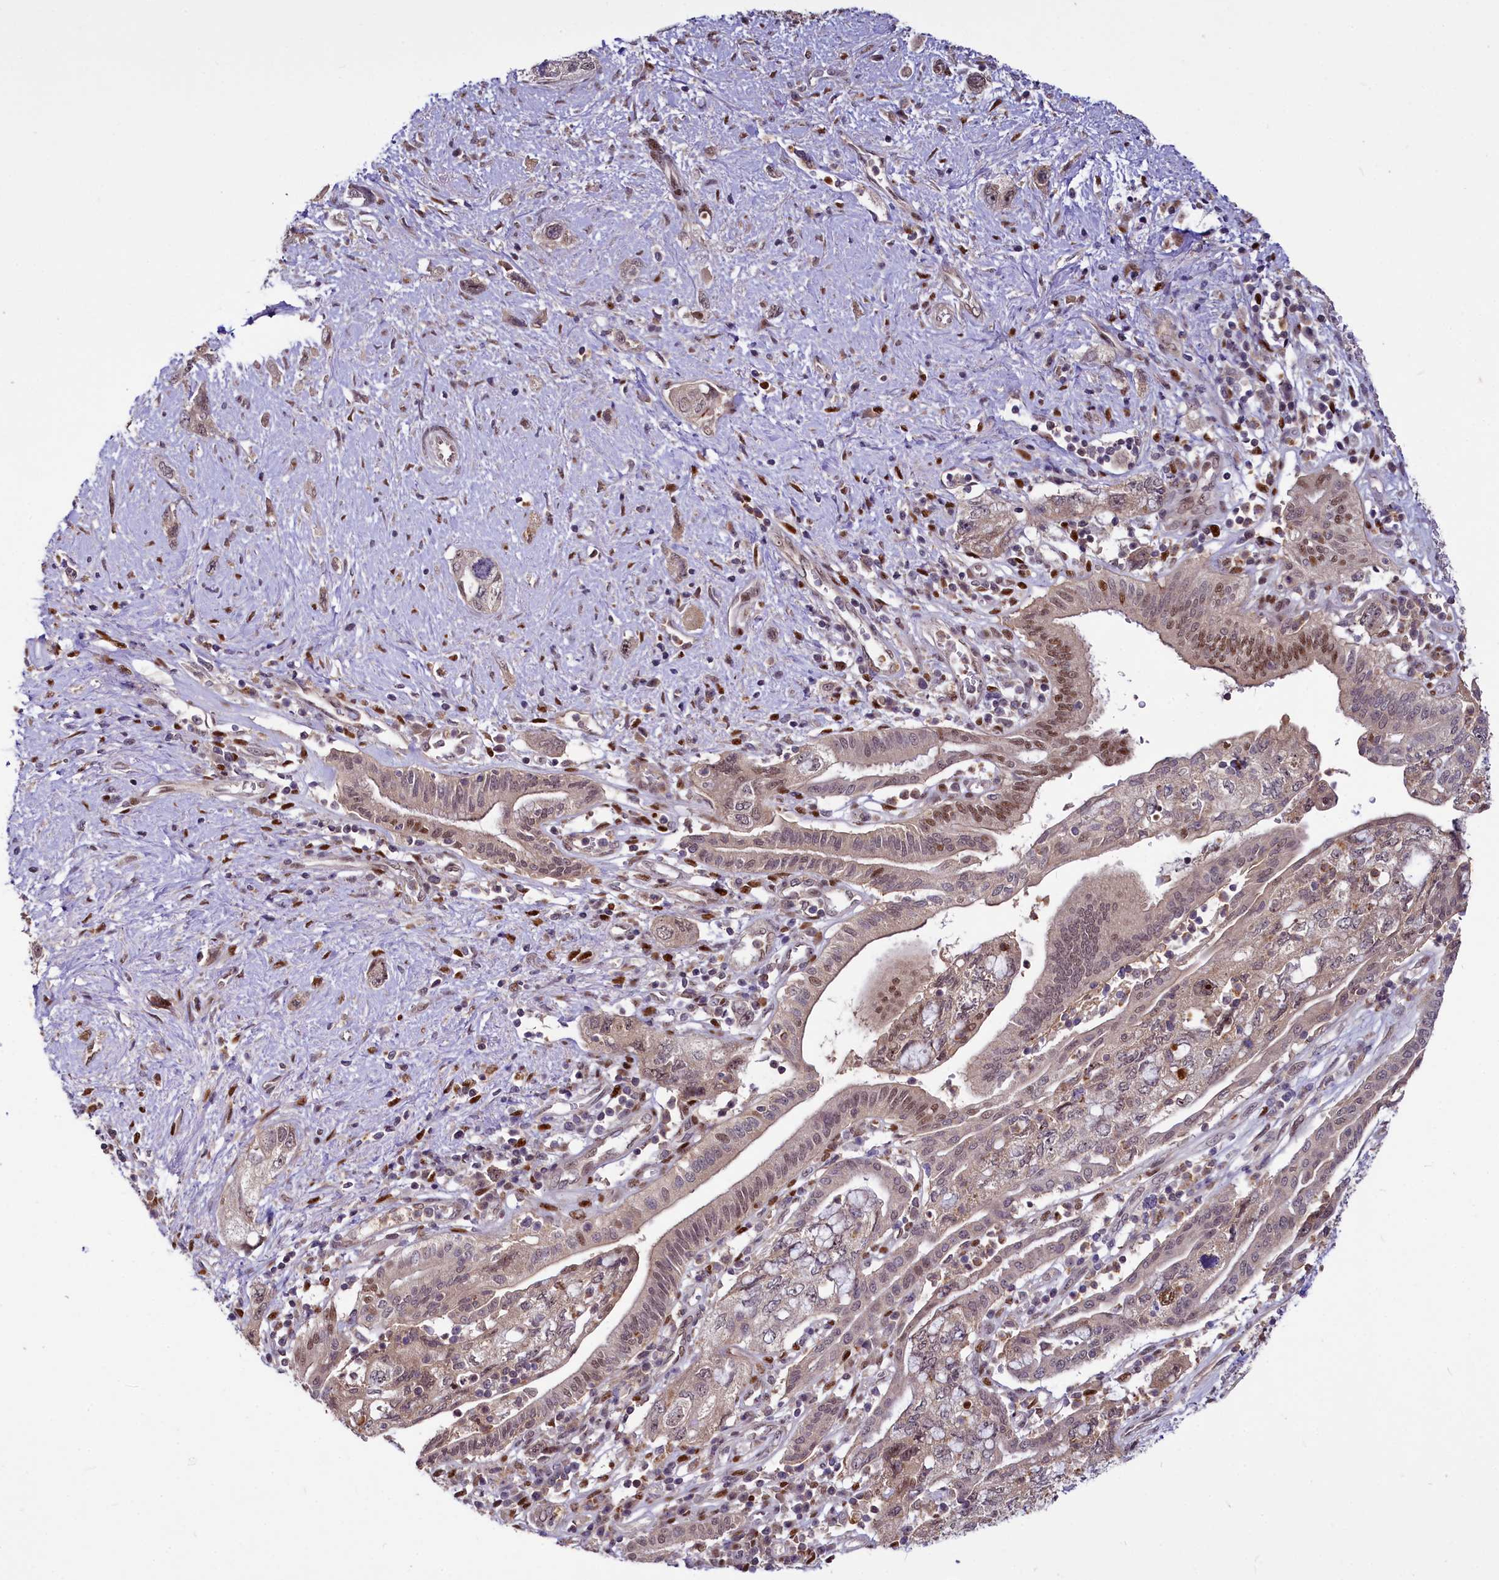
{"staining": {"intensity": "moderate", "quantity": "25%-75%", "location": "nuclear"}, "tissue": "pancreatic cancer", "cell_type": "Tumor cells", "image_type": "cancer", "snomed": [{"axis": "morphology", "description": "Adenocarcinoma, NOS"}, {"axis": "topography", "description": "Pancreas"}], "caption": "This photomicrograph demonstrates immunohistochemistry (IHC) staining of human pancreatic cancer, with medium moderate nuclear expression in about 25%-75% of tumor cells.", "gene": "MAML2", "patient": {"sex": "female", "age": 73}}